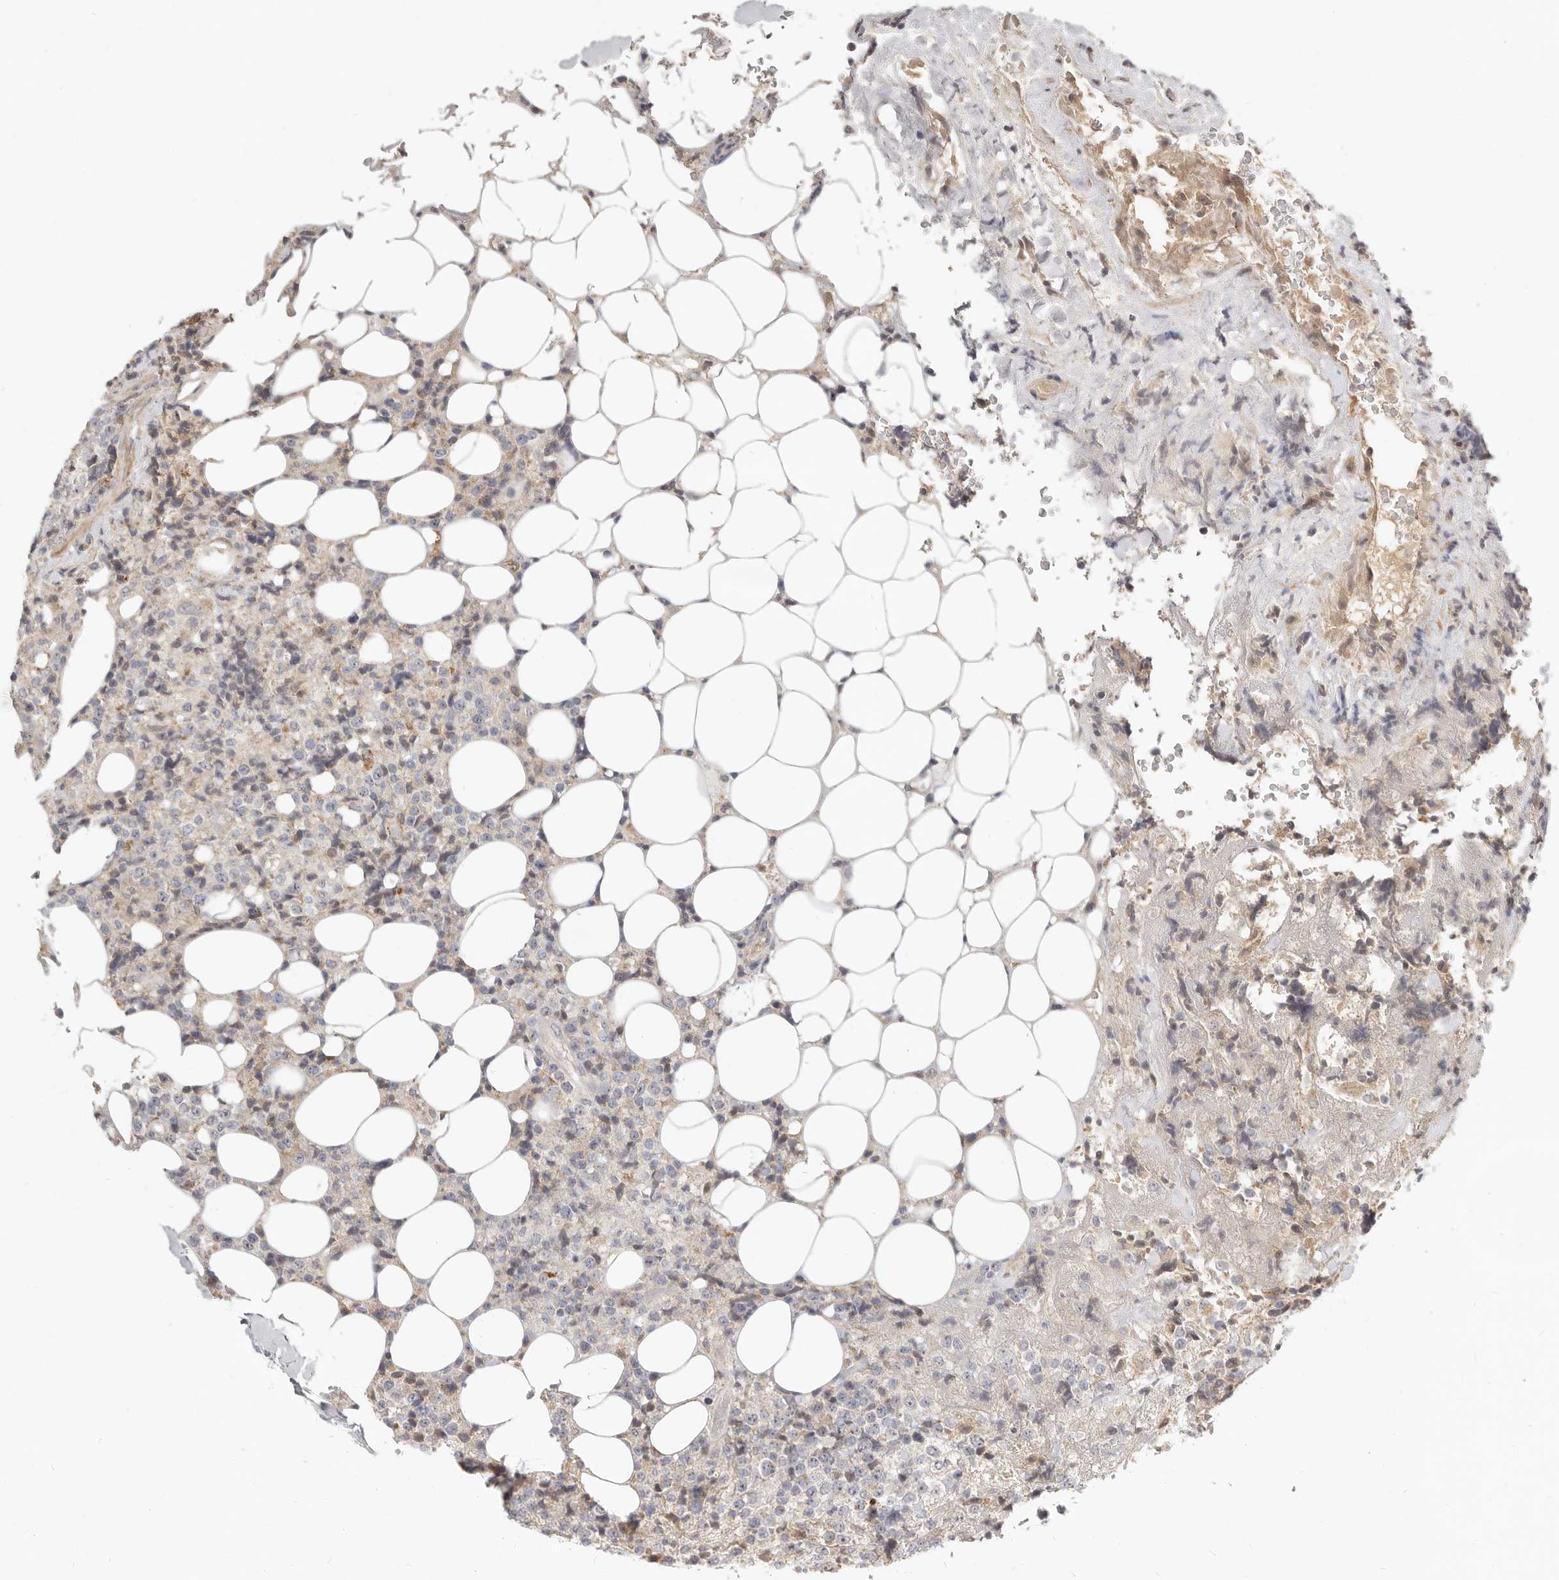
{"staining": {"intensity": "negative", "quantity": "none", "location": "none"}, "tissue": "lymphoma", "cell_type": "Tumor cells", "image_type": "cancer", "snomed": [{"axis": "morphology", "description": "Malignant lymphoma, non-Hodgkin's type, High grade"}, {"axis": "topography", "description": "Lymph node"}], "caption": "Tumor cells show no significant expression in malignant lymphoma, non-Hodgkin's type (high-grade).", "gene": "MICALL2", "patient": {"sex": "male", "age": 13}}